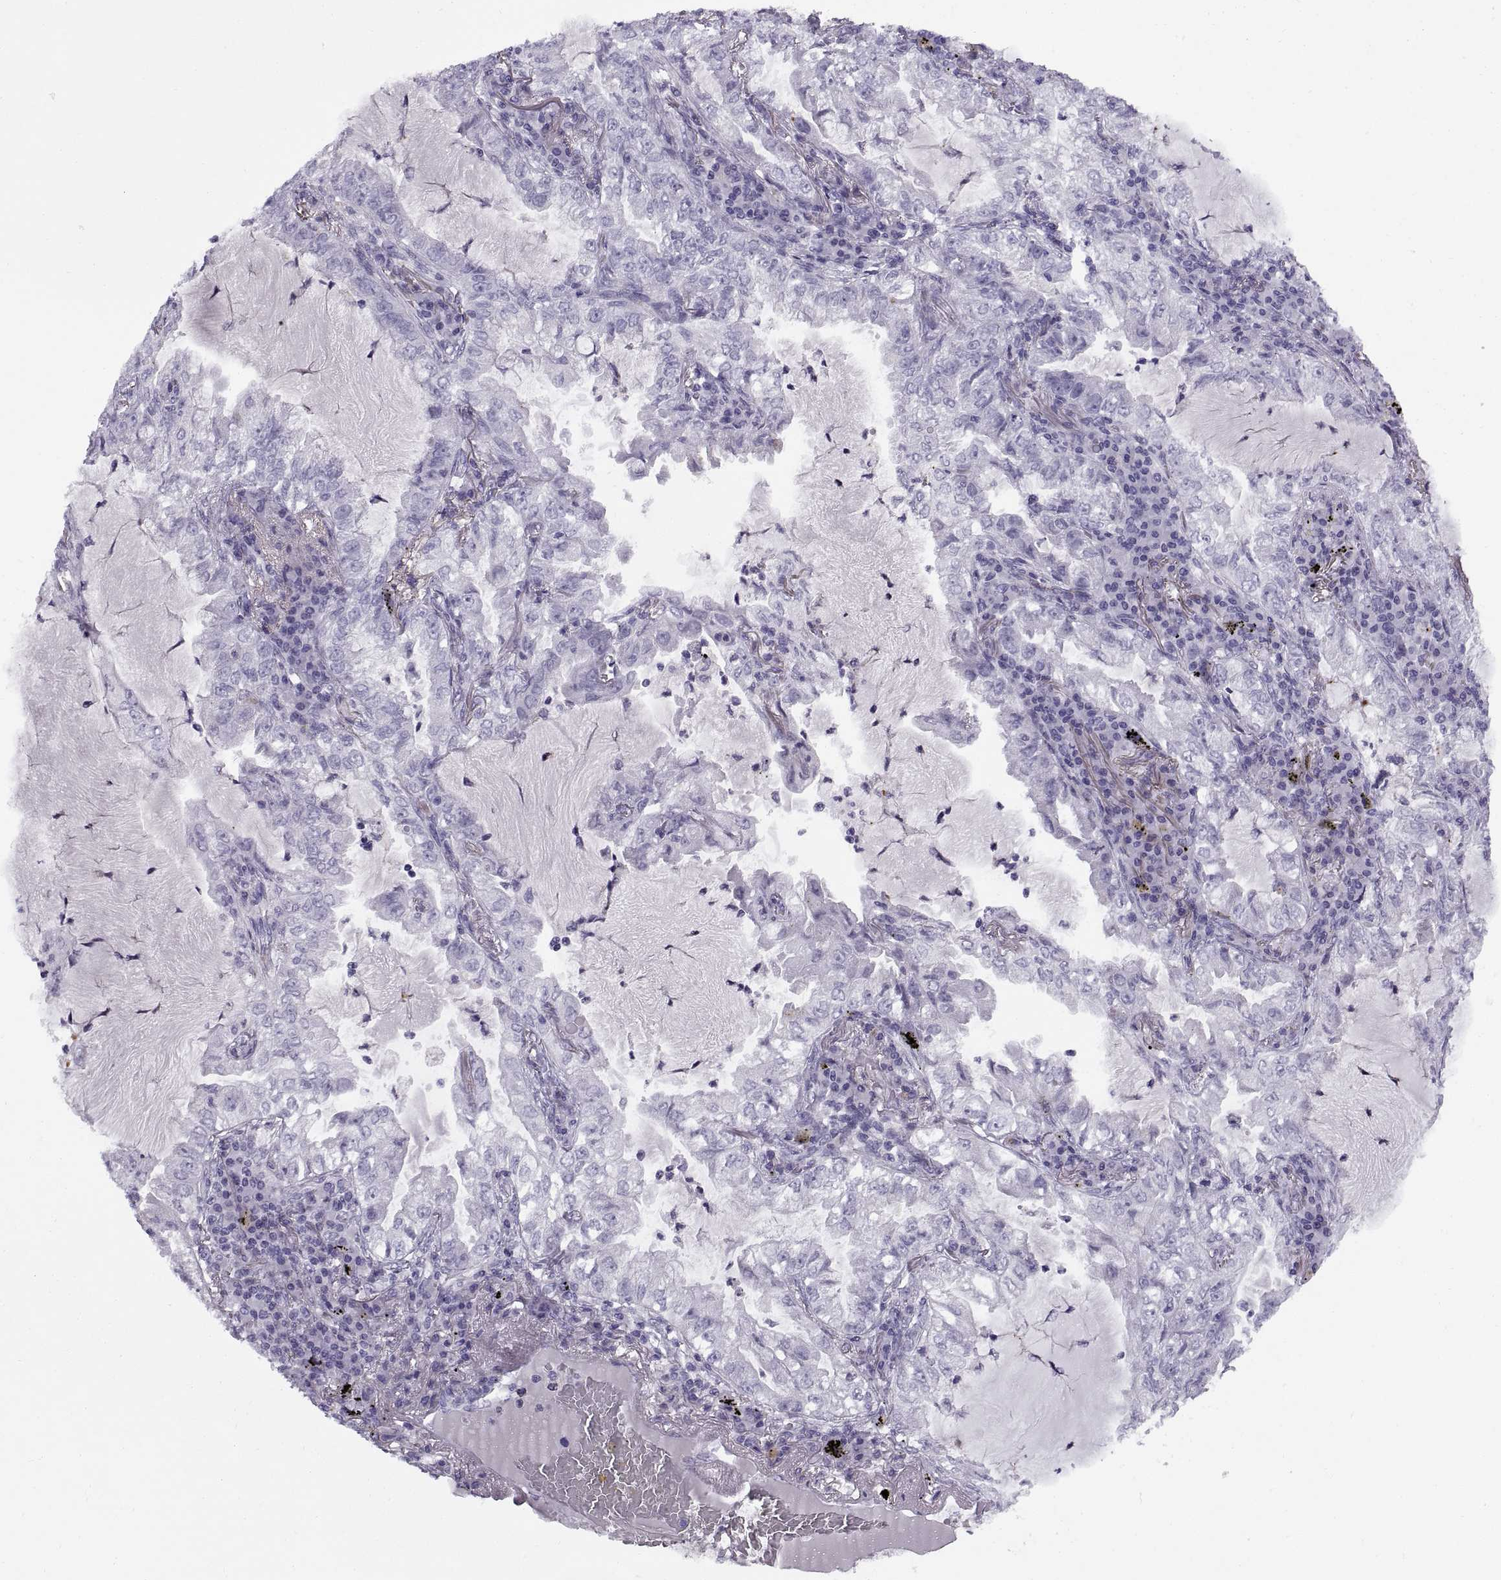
{"staining": {"intensity": "negative", "quantity": "none", "location": "none"}, "tissue": "lung cancer", "cell_type": "Tumor cells", "image_type": "cancer", "snomed": [{"axis": "morphology", "description": "Adenocarcinoma, NOS"}, {"axis": "topography", "description": "Lung"}], "caption": "Immunohistochemical staining of human adenocarcinoma (lung) shows no significant staining in tumor cells.", "gene": "CALCR", "patient": {"sex": "female", "age": 73}}